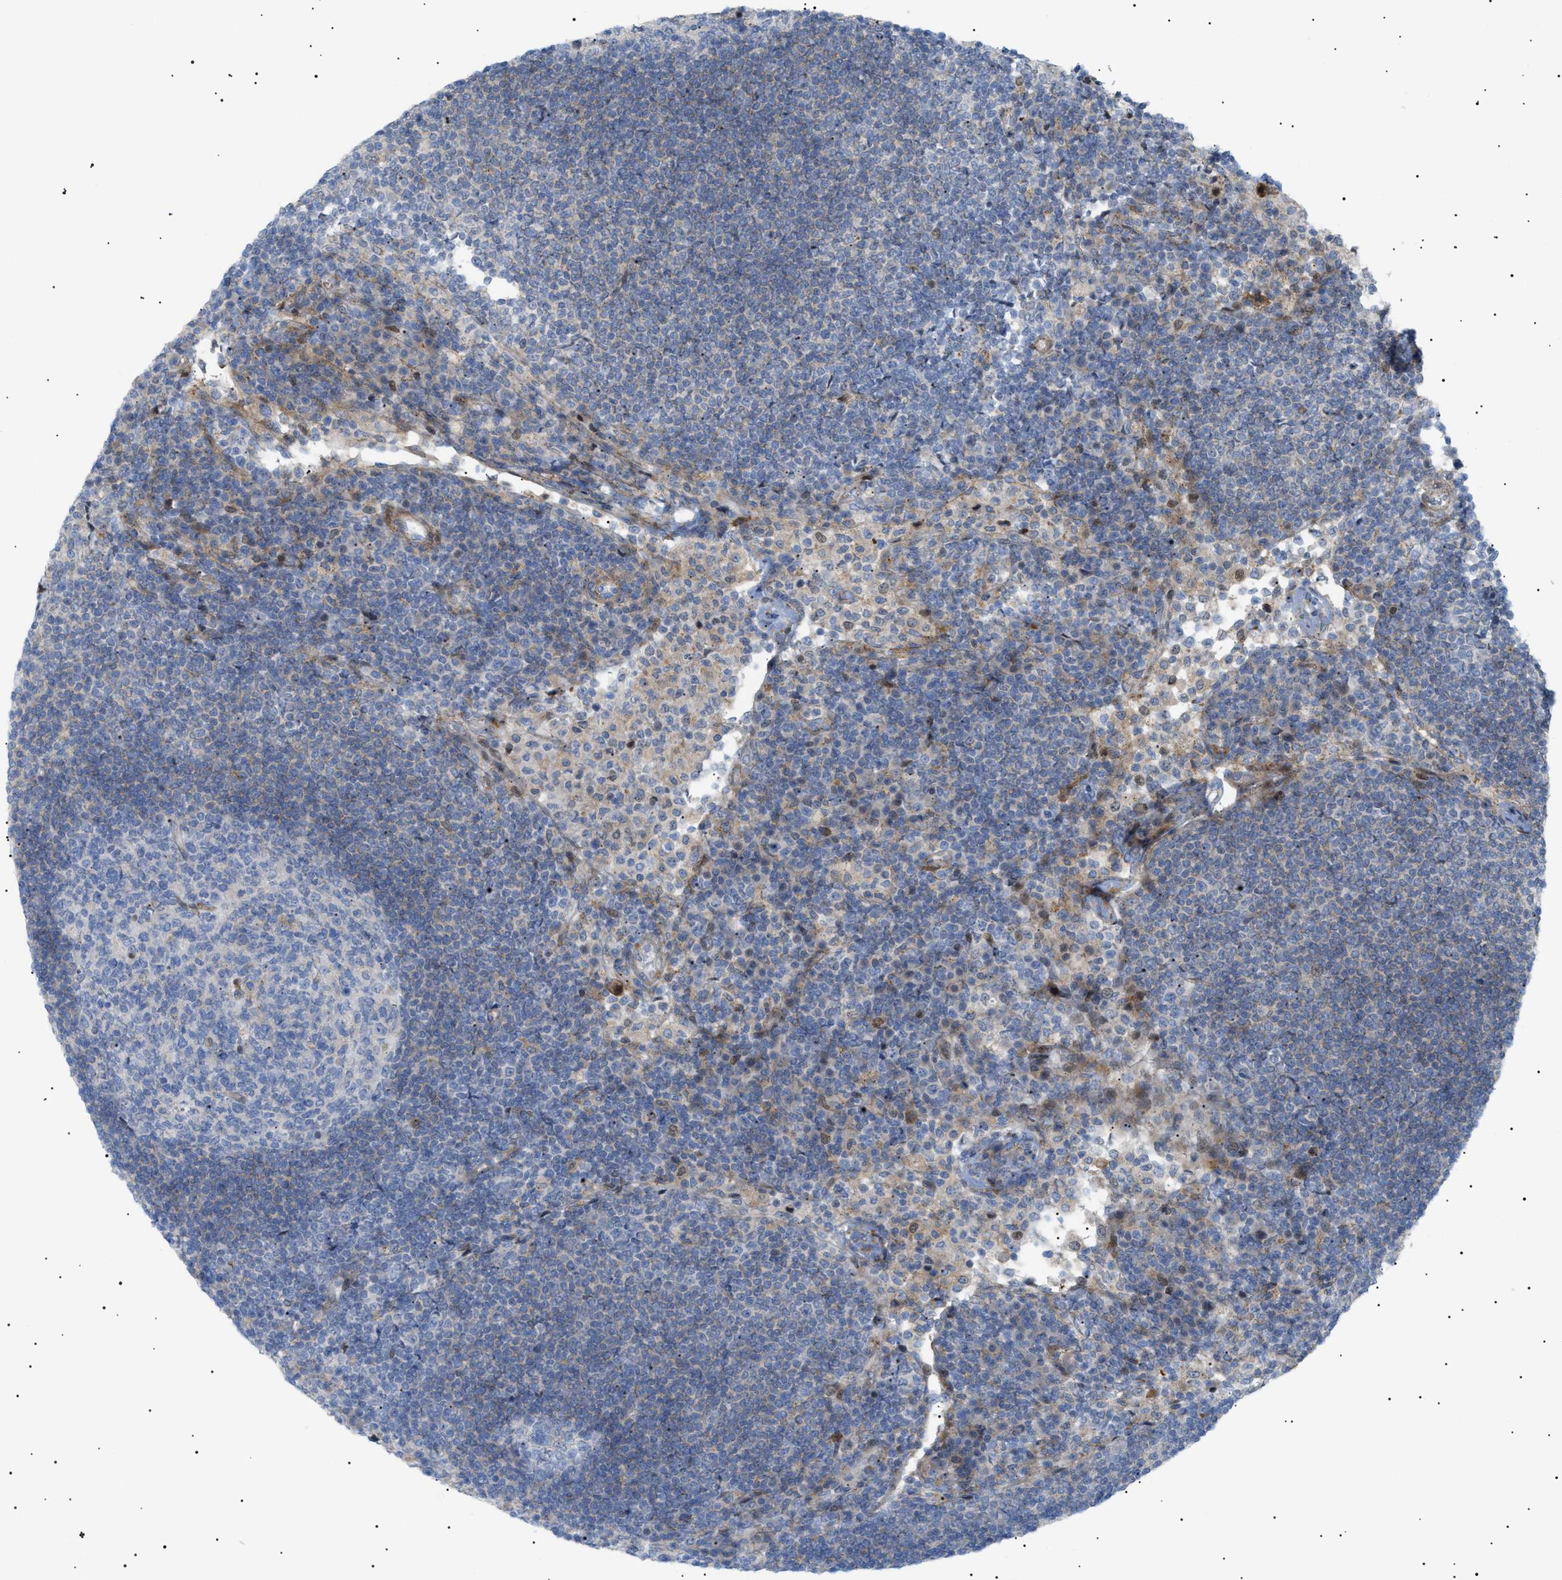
{"staining": {"intensity": "weak", "quantity": "<25%", "location": "cytoplasmic/membranous"}, "tissue": "lymph node", "cell_type": "Germinal center cells", "image_type": "normal", "snomed": [{"axis": "morphology", "description": "Normal tissue, NOS"}, {"axis": "topography", "description": "Lymph node"}], "caption": "Germinal center cells show no significant protein staining in normal lymph node.", "gene": "SFXN5", "patient": {"sex": "female", "age": 53}}